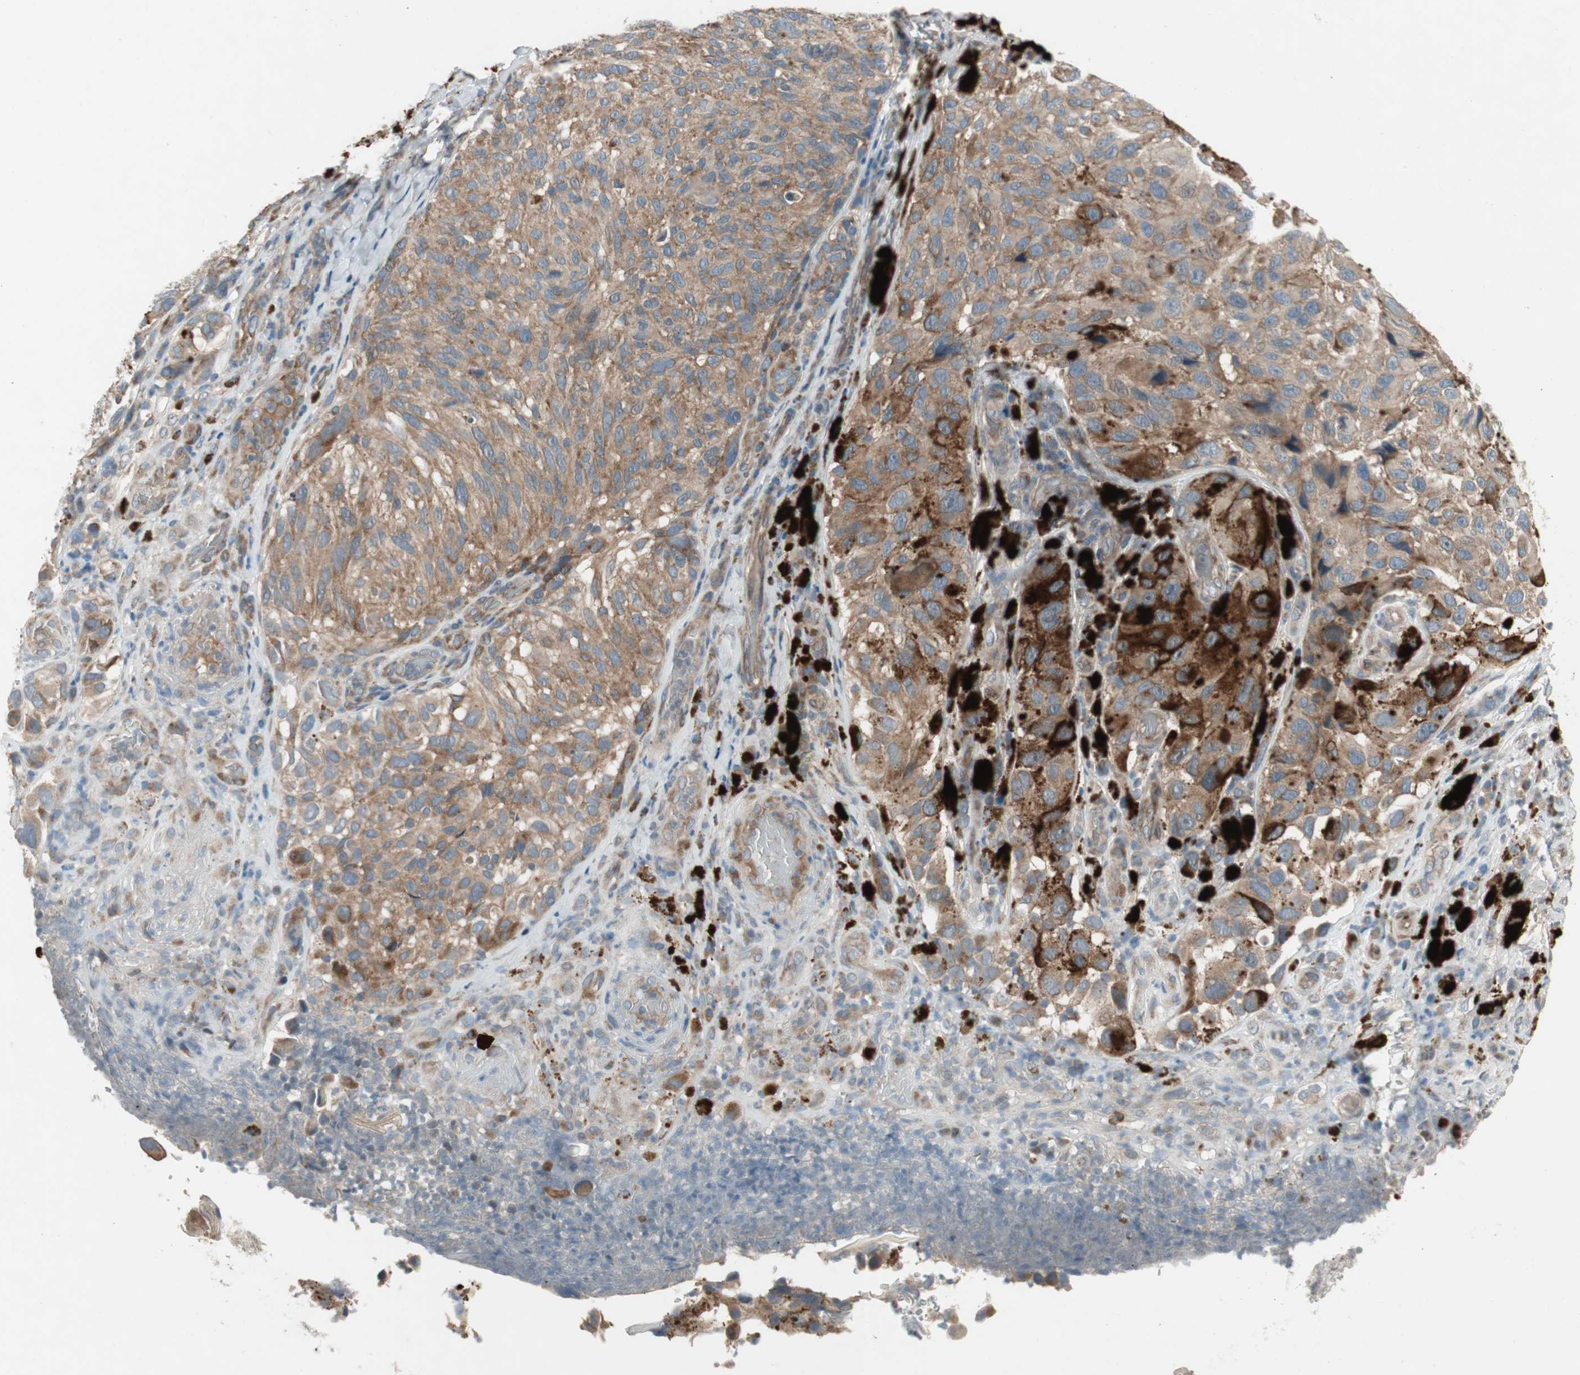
{"staining": {"intensity": "moderate", "quantity": ">75%", "location": "cytoplasmic/membranous"}, "tissue": "melanoma", "cell_type": "Tumor cells", "image_type": "cancer", "snomed": [{"axis": "morphology", "description": "Malignant melanoma, NOS"}, {"axis": "topography", "description": "Skin"}], "caption": "Immunohistochemical staining of melanoma demonstrates medium levels of moderate cytoplasmic/membranous positivity in about >75% of tumor cells. Nuclei are stained in blue.", "gene": "PANK2", "patient": {"sex": "female", "age": 73}}